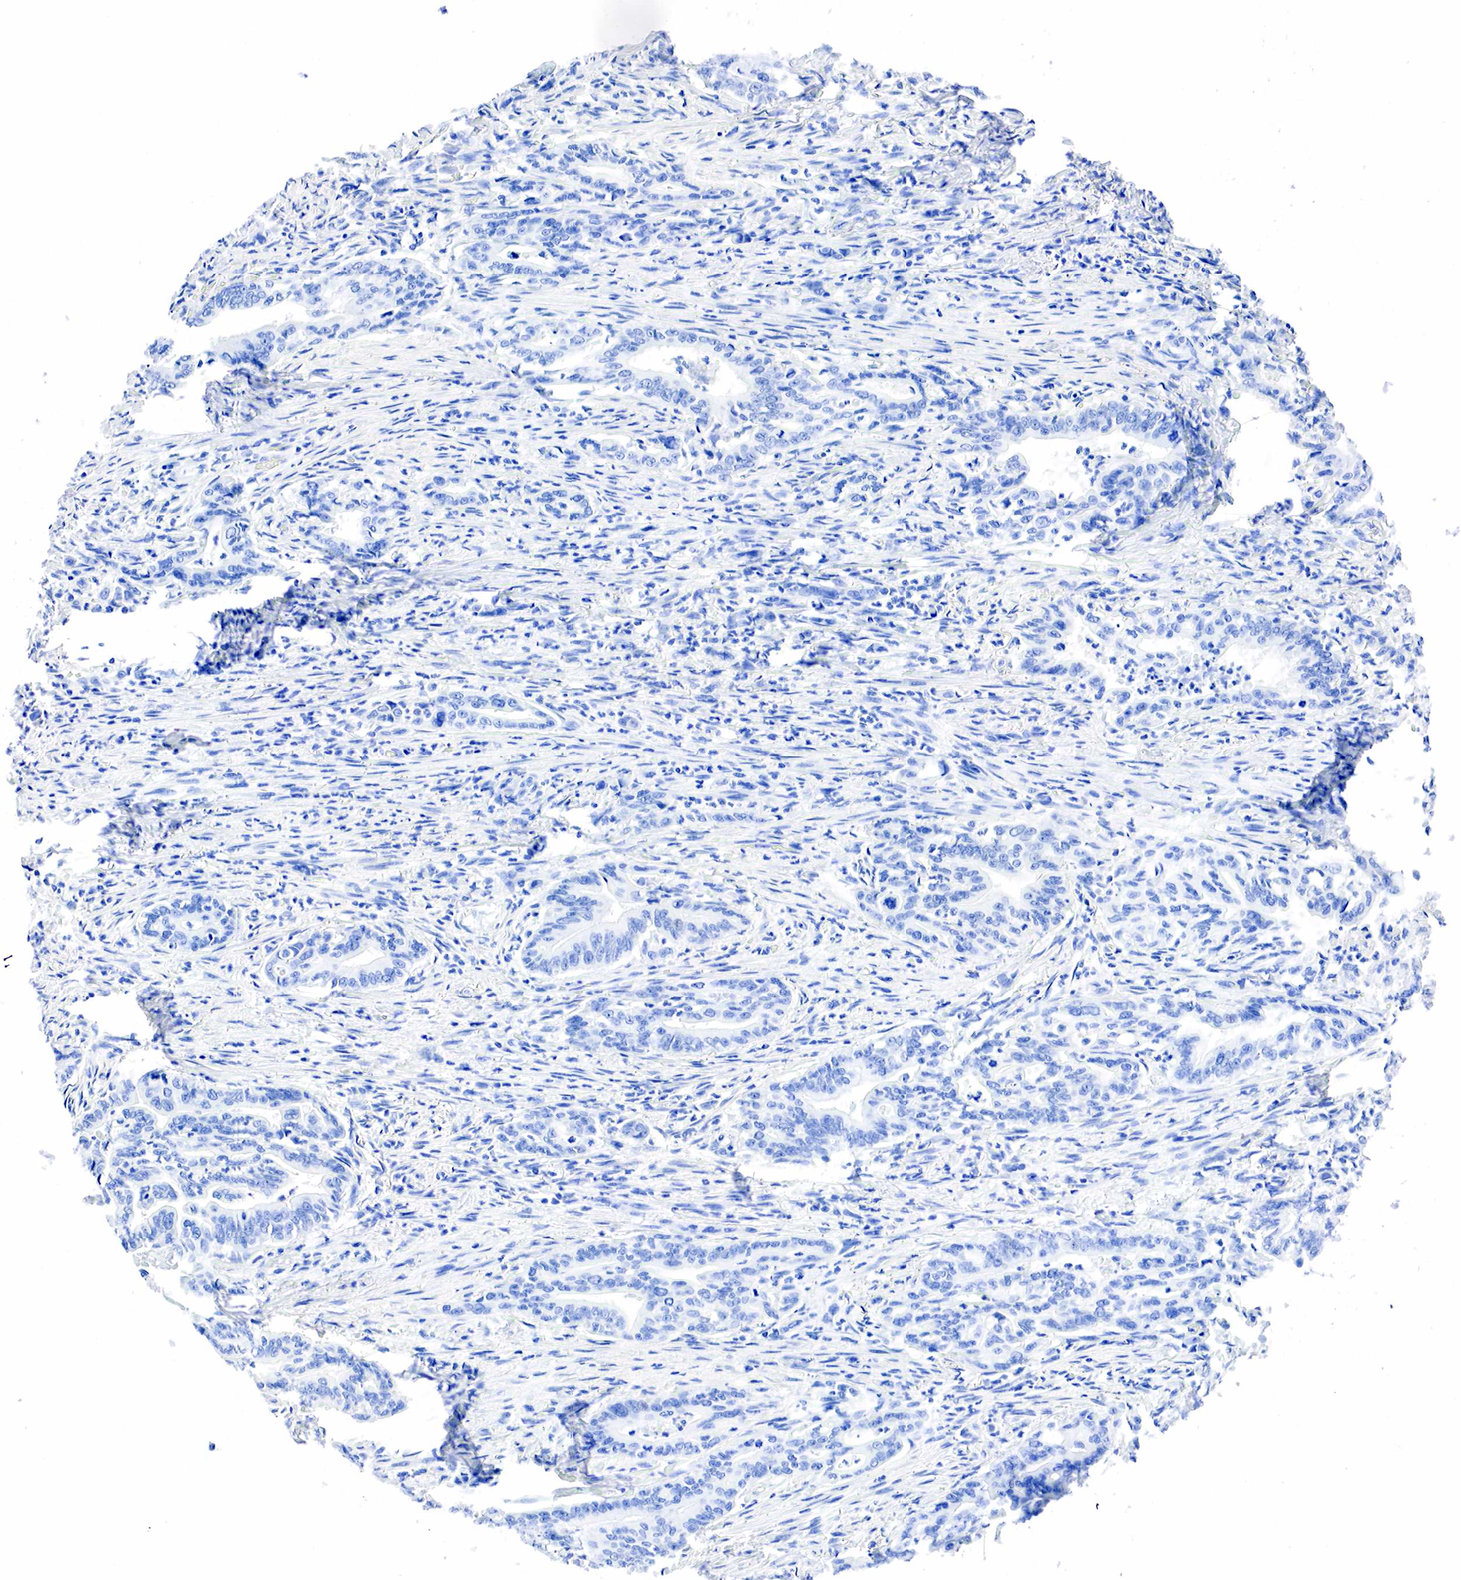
{"staining": {"intensity": "negative", "quantity": "none", "location": "none"}, "tissue": "stomach cancer", "cell_type": "Tumor cells", "image_type": "cancer", "snomed": [{"axis": "morphology", "description": "Adenocarcinoma, NOS"}, {"axis": "topography", "description": "Stomach"}], "caption": "Immunohistochemistry image of adenocarcinoma (stomach) stained for a protein (brown), which demonstrates no expression in tumor cells.", "gene": "PTH", "patient": {"sex": "female", "age": 76}}